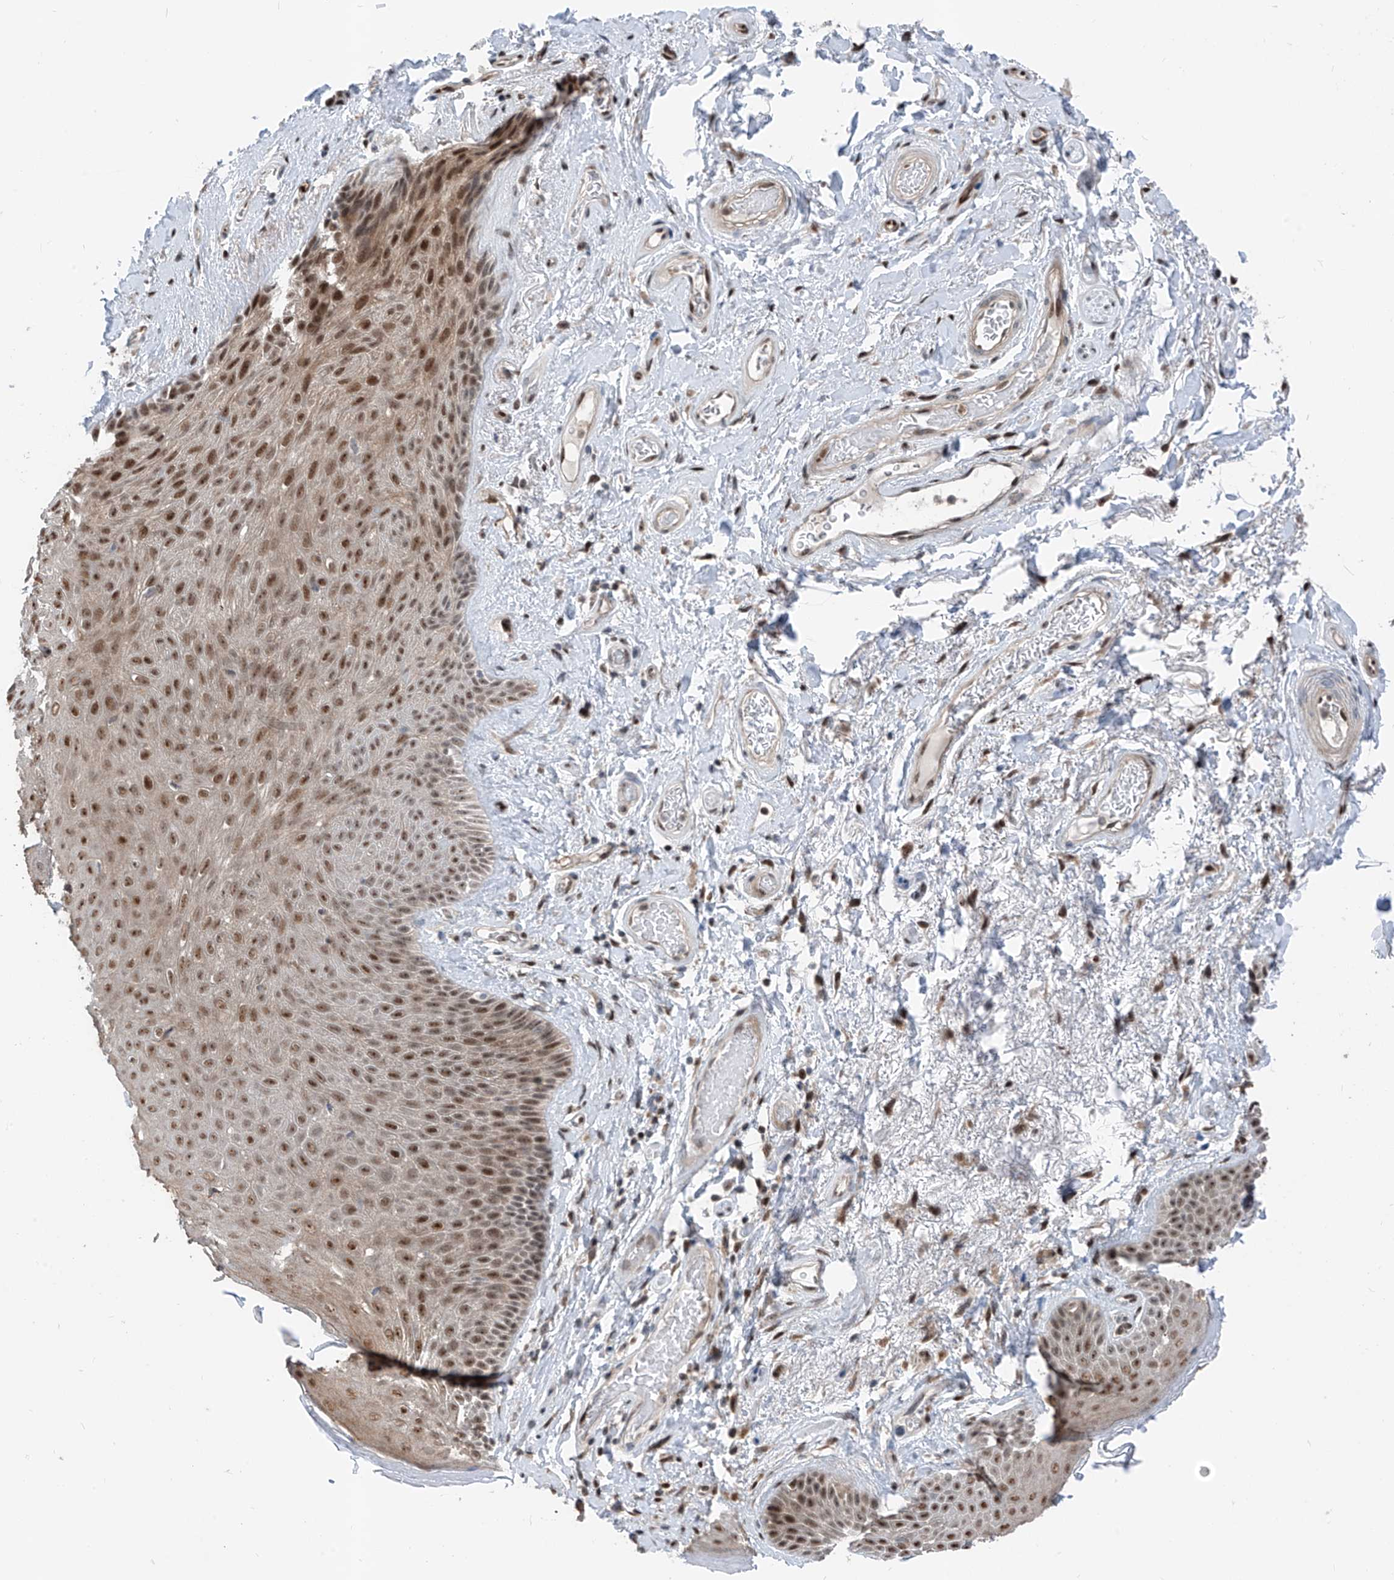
{"staining": {"intensity": "moderate", "quantity": ">75%", "location": "nuclear"}, "tissue": "skin", "cell_type": "Epidermal cells", "image_type": "normal", "snomed": [{"axis": "morphology", "description": "Normal tissue, NOS"}, {"axis": "topography", "description": "Anal"}], "caption": "IHC photomicrograph of benign skin stained for a protein (brown), which reveals medium levels of moderate nuclear positivity in approximately >75% of epidermal cells.", "gene": "RBP7", "patient": {"sex": "male", "age": 74}}